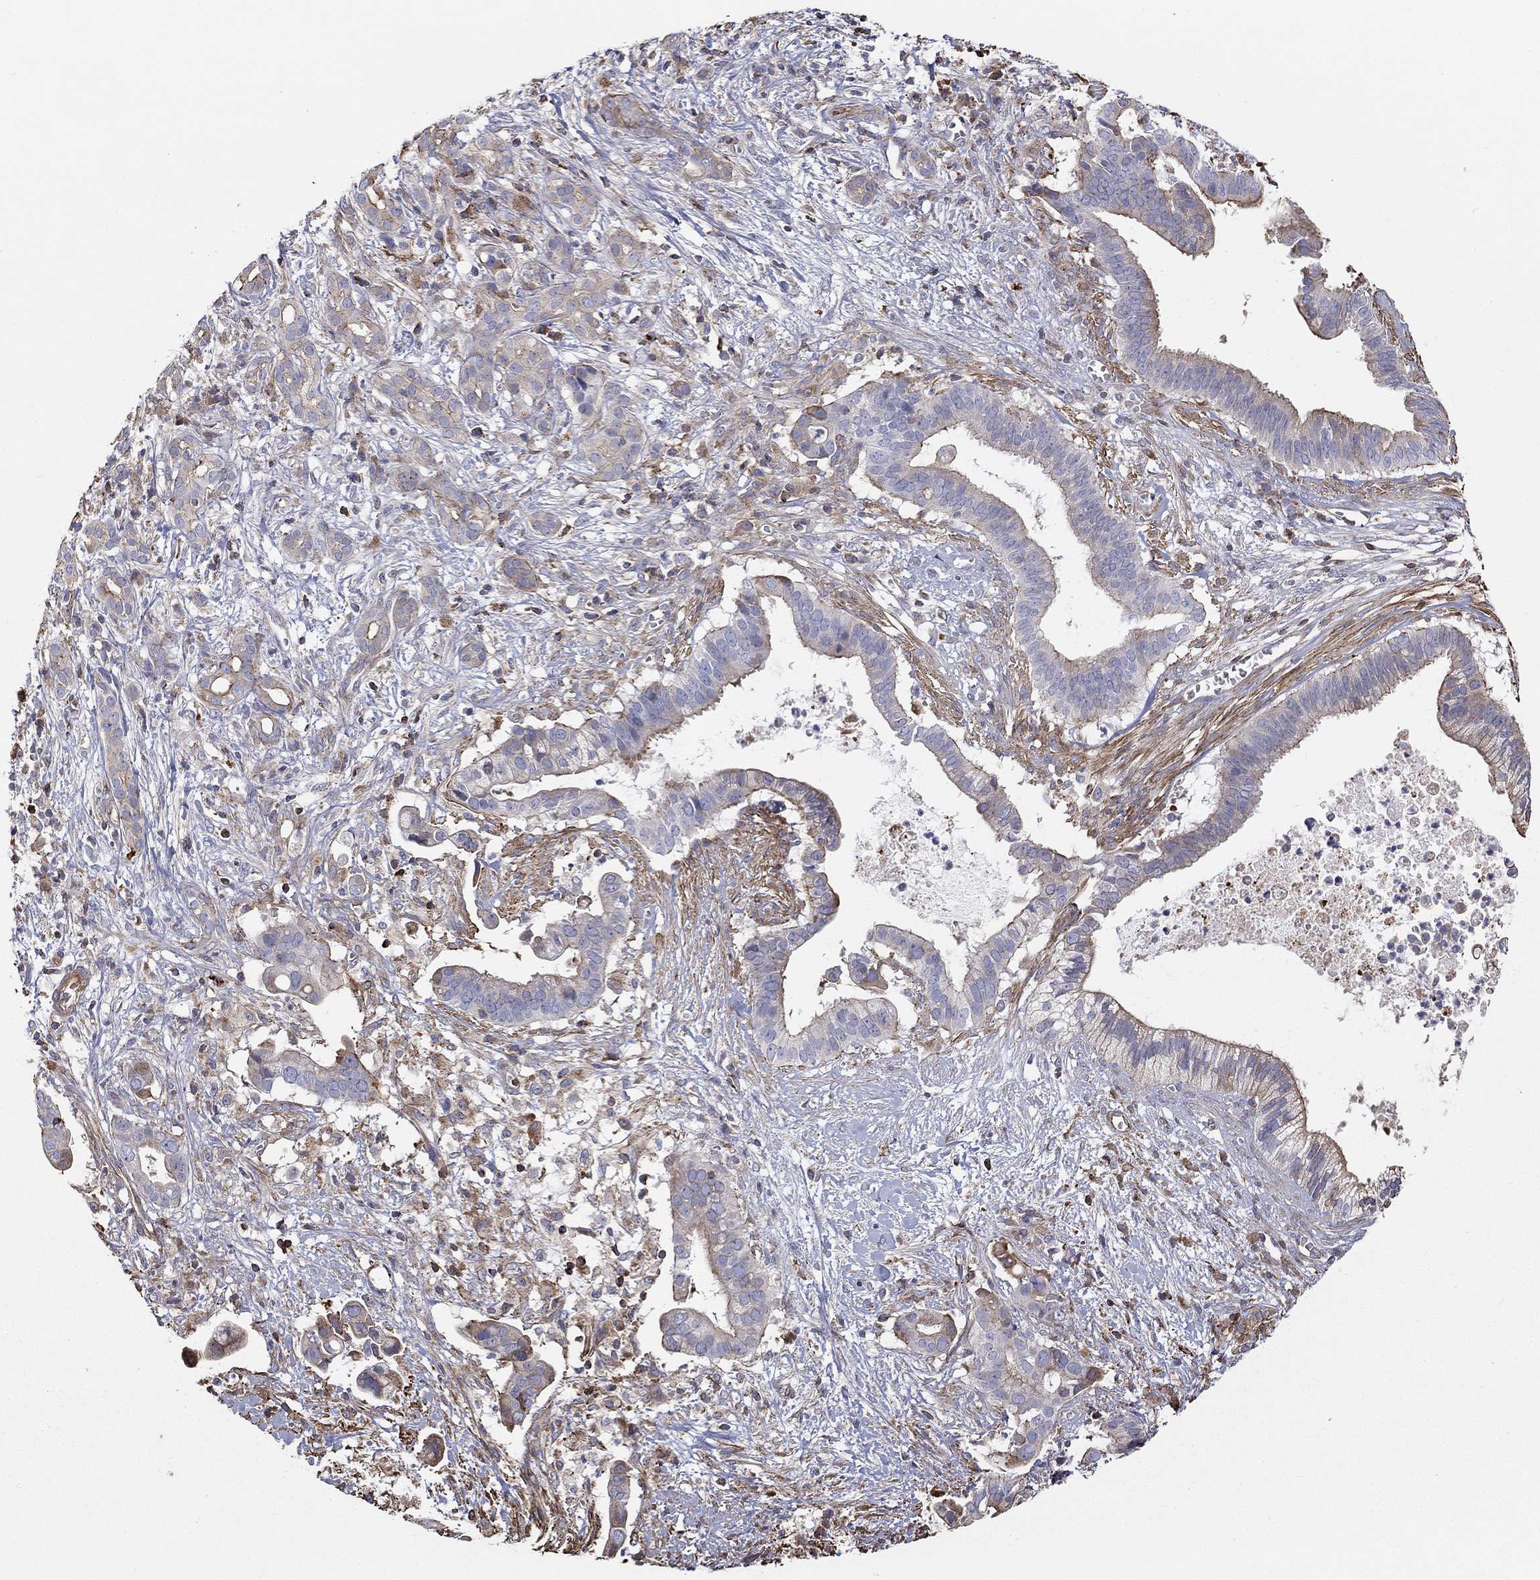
{"staining": {"intensity": "strong", "quantity": "<25%", "location": "cytoplasmic/membranous"}, "tissue": "pancreatic cancer", "cell_type": "Tumor cells", "image_type": "cancer", "snomed": [{"axis": "morphology", "description": "Adenocarcinoma, NOS"}, {"axis": "topography", "description": "Pancreas"}], "caption": "A medium amount of strong cytoplasmic/membranous staining is appreciated in about <25% of tumor cells in pancreatic cancer tissue.", "gene": "NPHP1", "patient": {"sex": "male", "age": 61}}